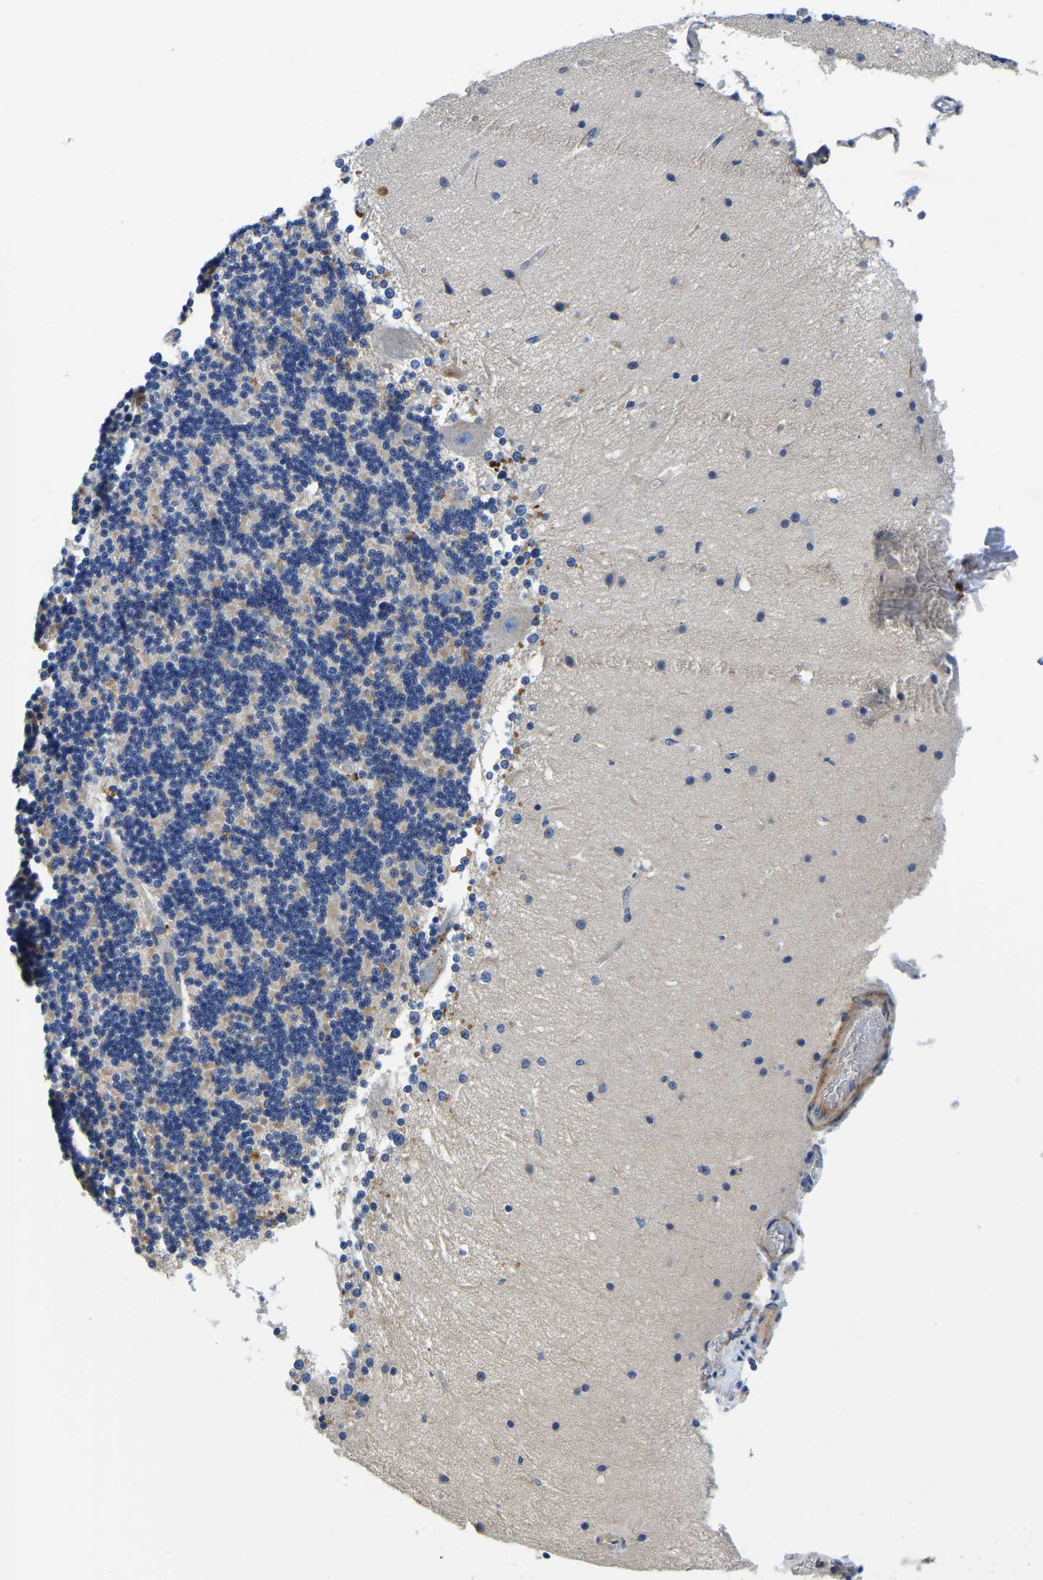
{"staining": {"intensity": "weak", "quantity": "<25%", "location": "cytoplasmic/membranous"}, "tissue": "cerebellum", "cell_type": "Cells in granular layer", "image_type": "normal", "snomed": [{"axis": "morphology", "description": "Normal tissue, NOS"}, {"axis": "topography", "description": "Cerebellum"}], "caption": "Immunohistochemistry (IHC) image of benign cerebellum: cerebellum stained with DAB exhibits no significant protein staining in cells in granular layer.", "gene": "STAT2", "patient": {"sex": "female", "age": 54}}